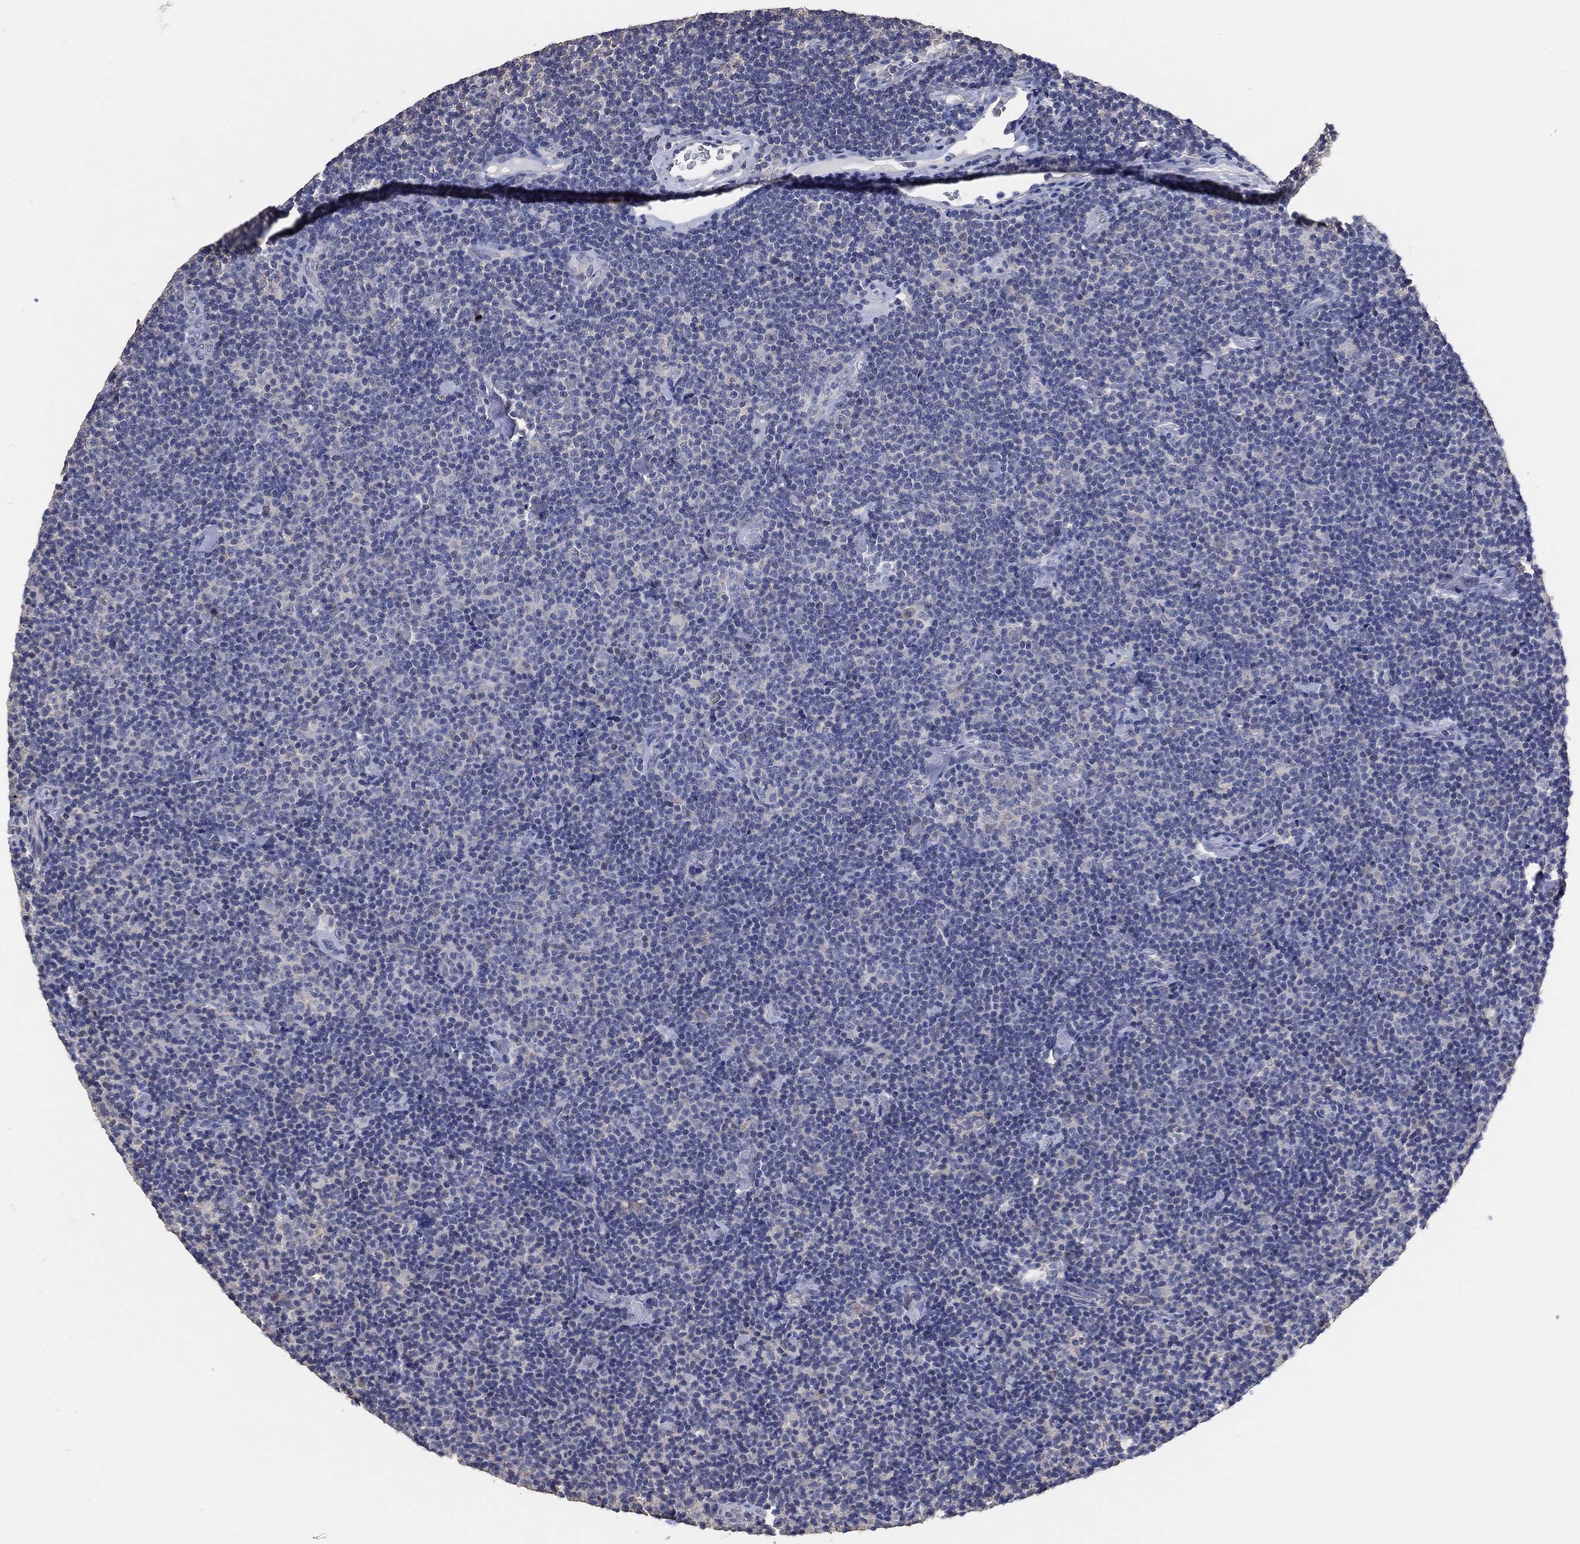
{"staining": {"intensity": "negative", "quantity": "none", "location": "none"}, "tissue": "lymphoma", "cell_type": "Tumor cells", "image_type": "cancer", "snomed": [{"axis": "morphology", "description": "Malignant lymphoma, non-Hodgkin's type, Low grade"}, {"axis": "topography", "description": "Lymph node"}], "caption": "Immunohistochemical staining of human lymphoma demonstrates no significant staining in tumor cells.", "gene": "KLK5", "patient": {"sex": "male", "age": 81}}